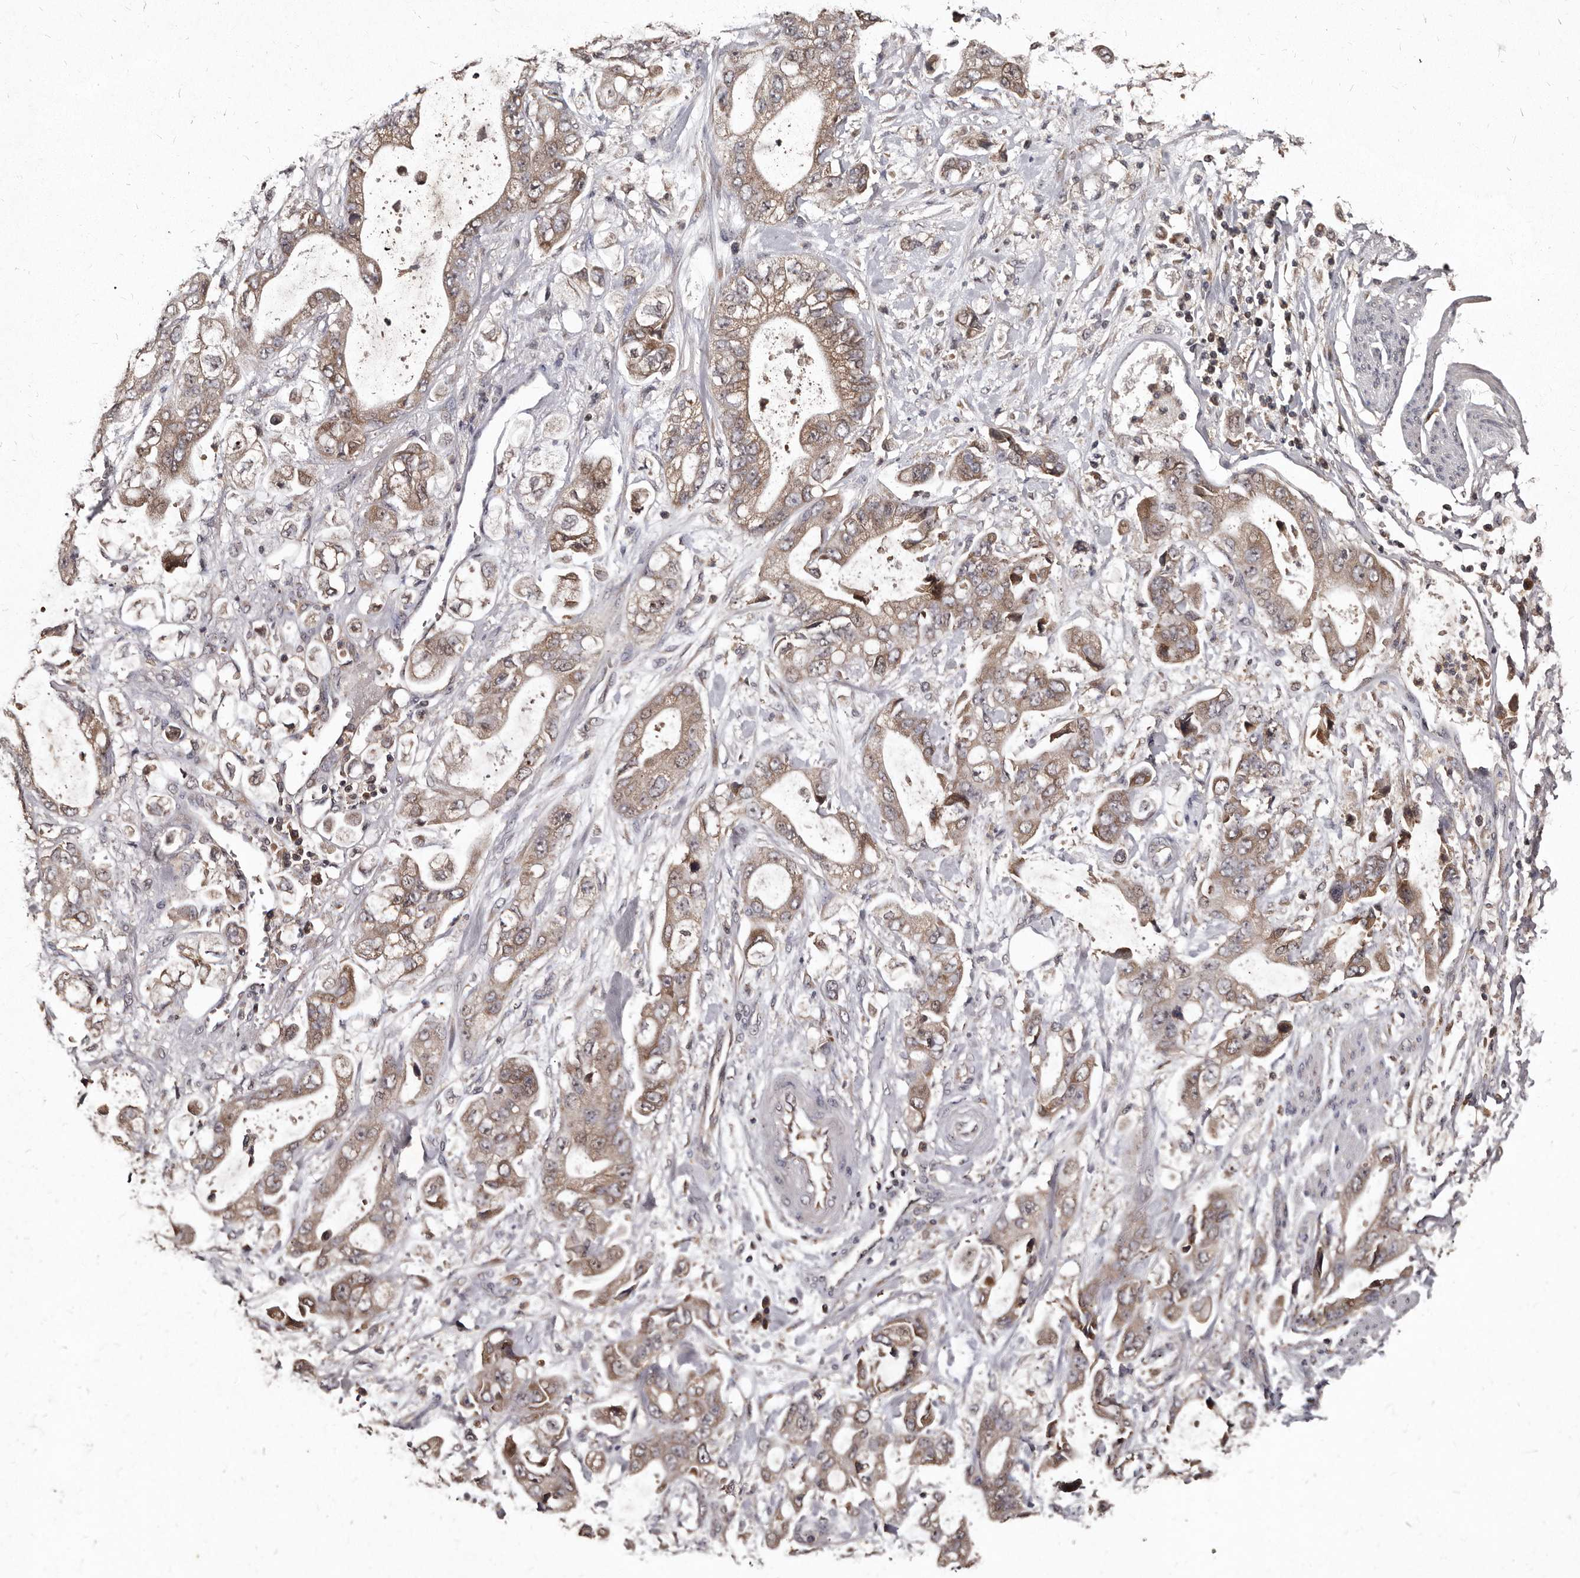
{"staining": {"intensity": "moderate", "quantity": ">75%", "location": "cytoplasmic/membranous"}, "tissue": "stomach cancer", "cell_type": "Tumor cells", "image_type": "cancer", "snomed": [{"axis": "morphology", "description": "Normal tissue, NOS"}, {"axis": "morphology", "description": "Adenocarcinoma, NOS"}, {"axis": "topography", "description": "Stomach"}], "caption": "Tumor cells reveal medium levels of moderate cytoplasmic/membranous expression in approximately >75% of cells in stomach adenocarcinoma.", "gene": "PMVK", "patient": {"sex": "male", "age": 62}}